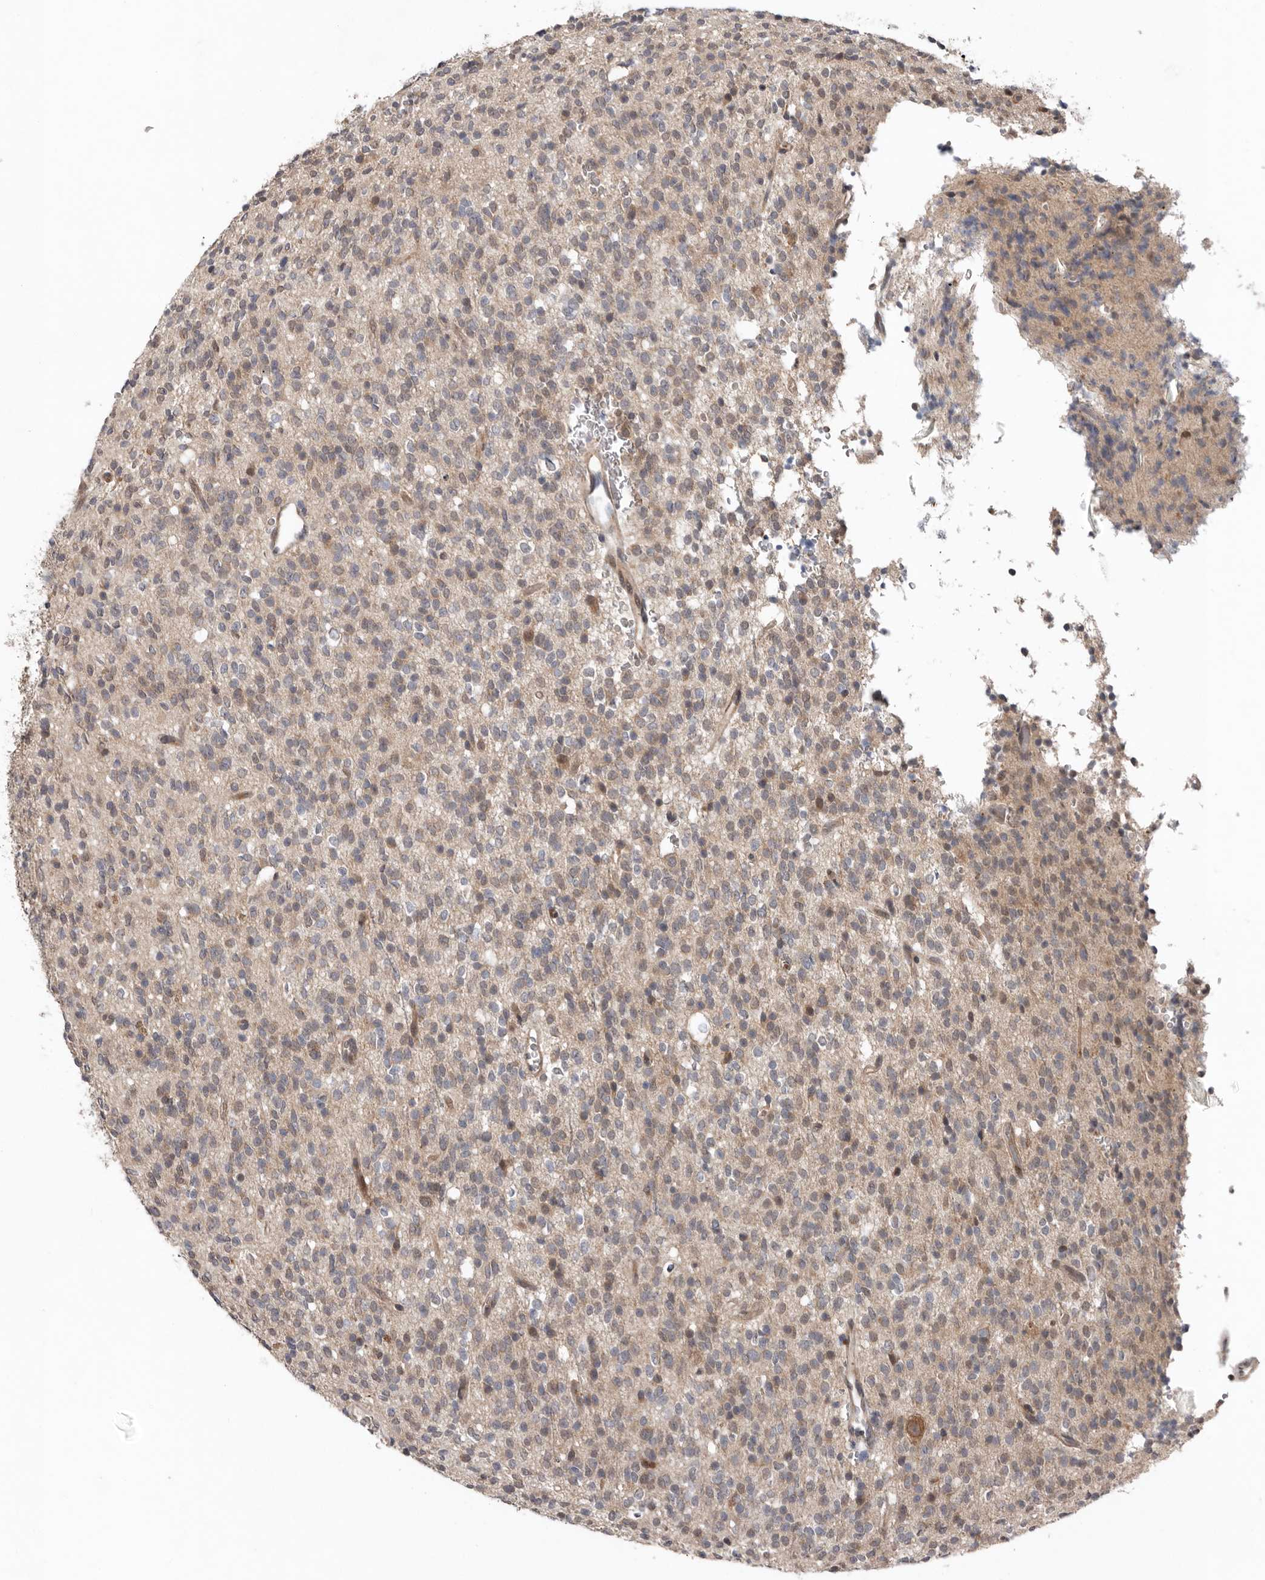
{"staining": {"intensity": "weak", "quantity": "25%-75%", "location": "cytoplasmic/membranous"}, "tissue": "glioma", "cell_type": "Tumor cells", "image_type": "cancer", "snomed": [{"axis": "morphology", "description": "Glioma, malignant, High grade"}, {"axis": "topography", "description": "Brain"}], "caption": "A brown stain highlights weak cytoplasmic/membranous staining of a protein in human glioma tumor cells. (brown staining indicates protein expression, while blue staining denotes nuclei).", "gene": "CHML", "patient": {"sex": "male", "age": 34}}